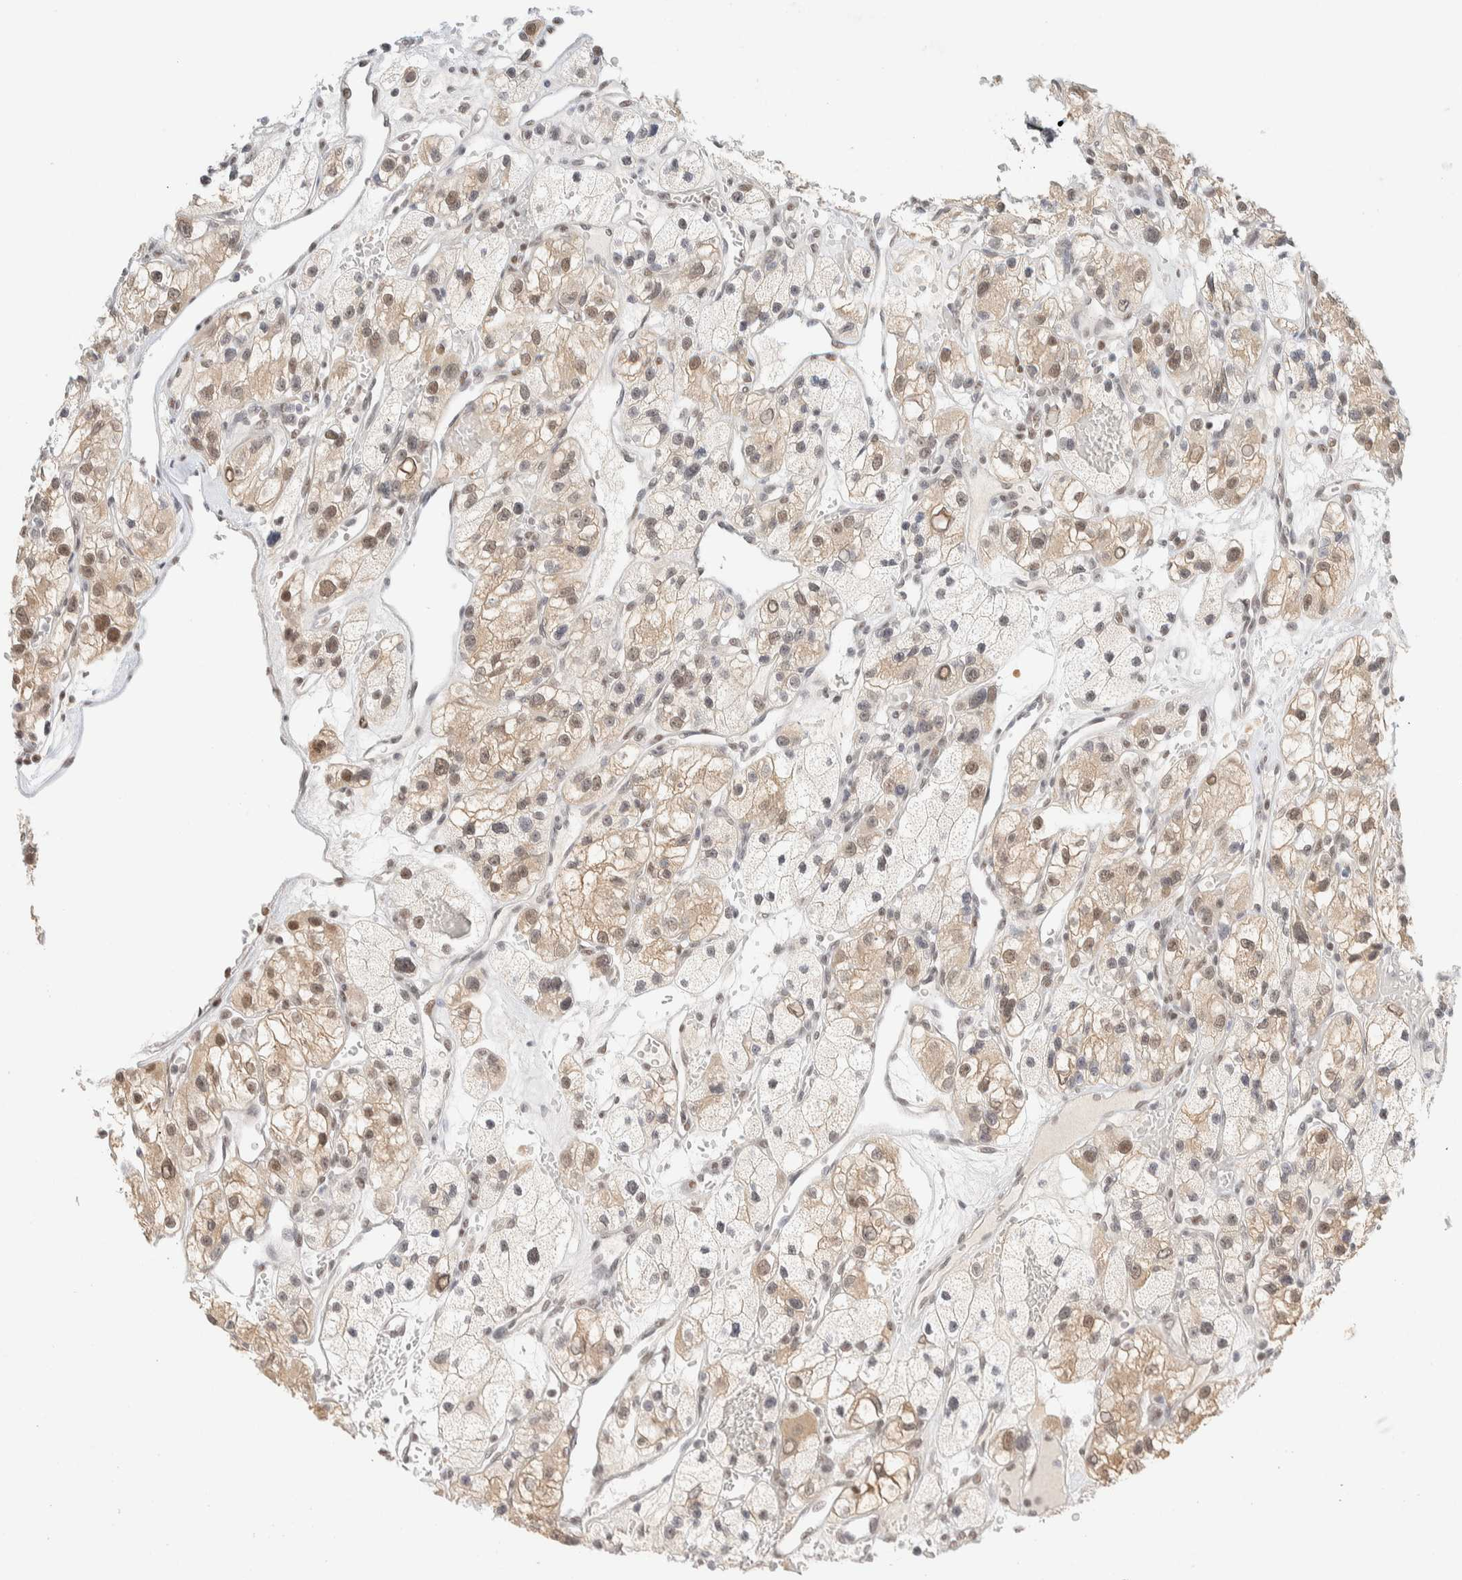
{"staining": {"intensity": "moderate", "quantity": "25%-75%", "location": "cytoplasmic/membranous,nuclear"}, "tissue": "renal cancer", "cell_type": "Tumor cells", "image_type": "cancer", "snomed": [{"axis": "morphology", "description": "Adenocarcinoma, NOS"}, {"axis": "topography", "description": "Kidney"}], "caption": "Moderate cytoplasmic/membranous and nuclear expression for a protein is present in approximately 25%-75% of tumor cells of renal cancer using immunohistochemistry (IHC).", "gene": "PYGO2", "patient": {"sex": "female", "age": 57}}